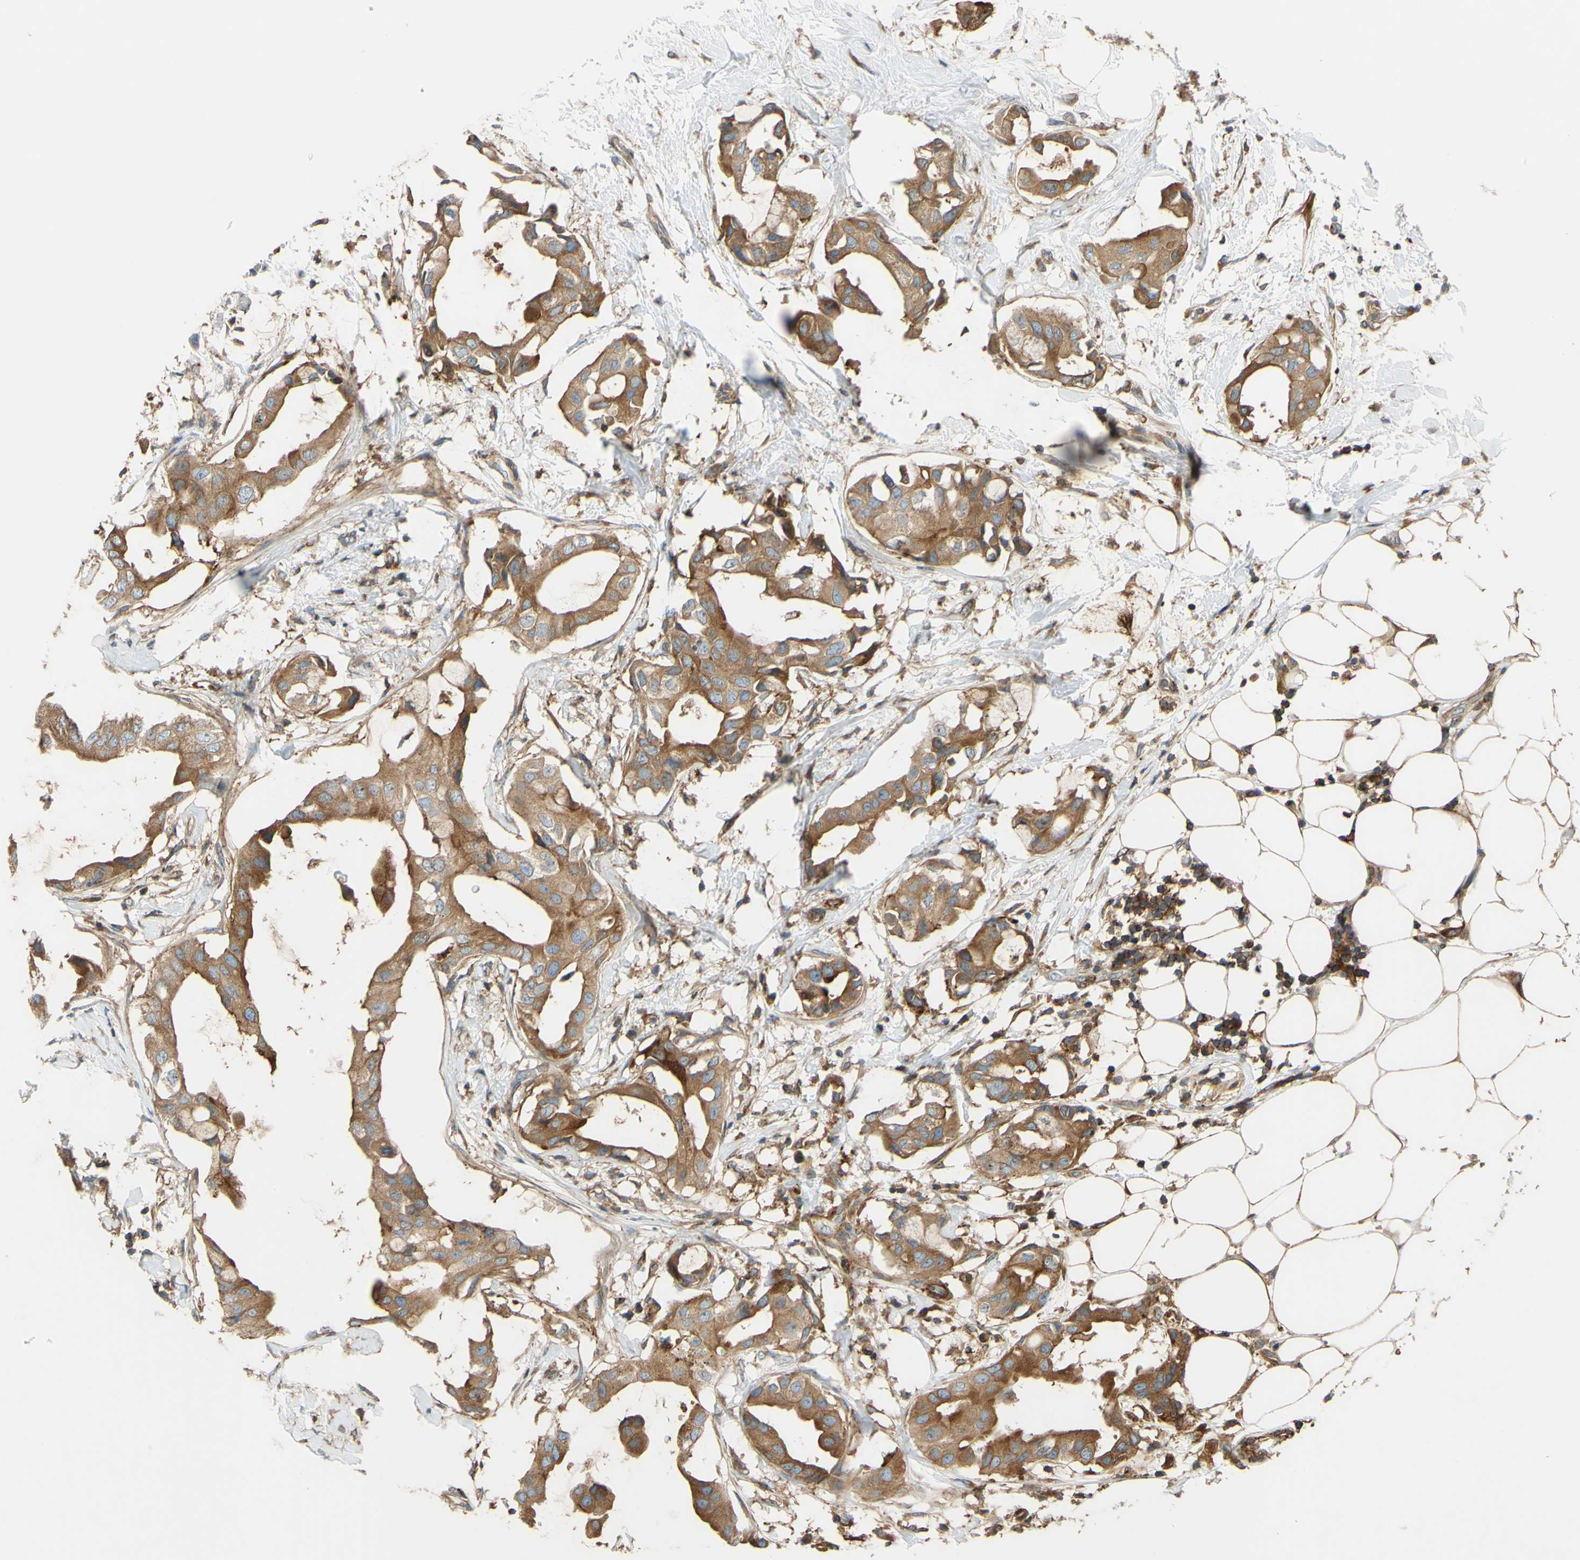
{"staining": {"intensity": "moderate", "quantity": ">75%", "location": "cytoplasmic/membranous"}, "tissue": "breast cancer", "cell_type": "Tumor cells", "image_type": "cancer", "snomed": [{"axis": "morphology", "description": "Duct carcinoma"}, {"axis": "topography", "description": "Breast"}], "caption": "IHC (DAB (3,3'-diaminobenzidine)) staining of breast invasive ductal carcinoma reveals moderate cytoplasmic/membranous protein staining in about >75% of tumor cells. Nuclei are stained in blue.", "gene": "POR", "patient": {"sex": "female", "age": 40}}